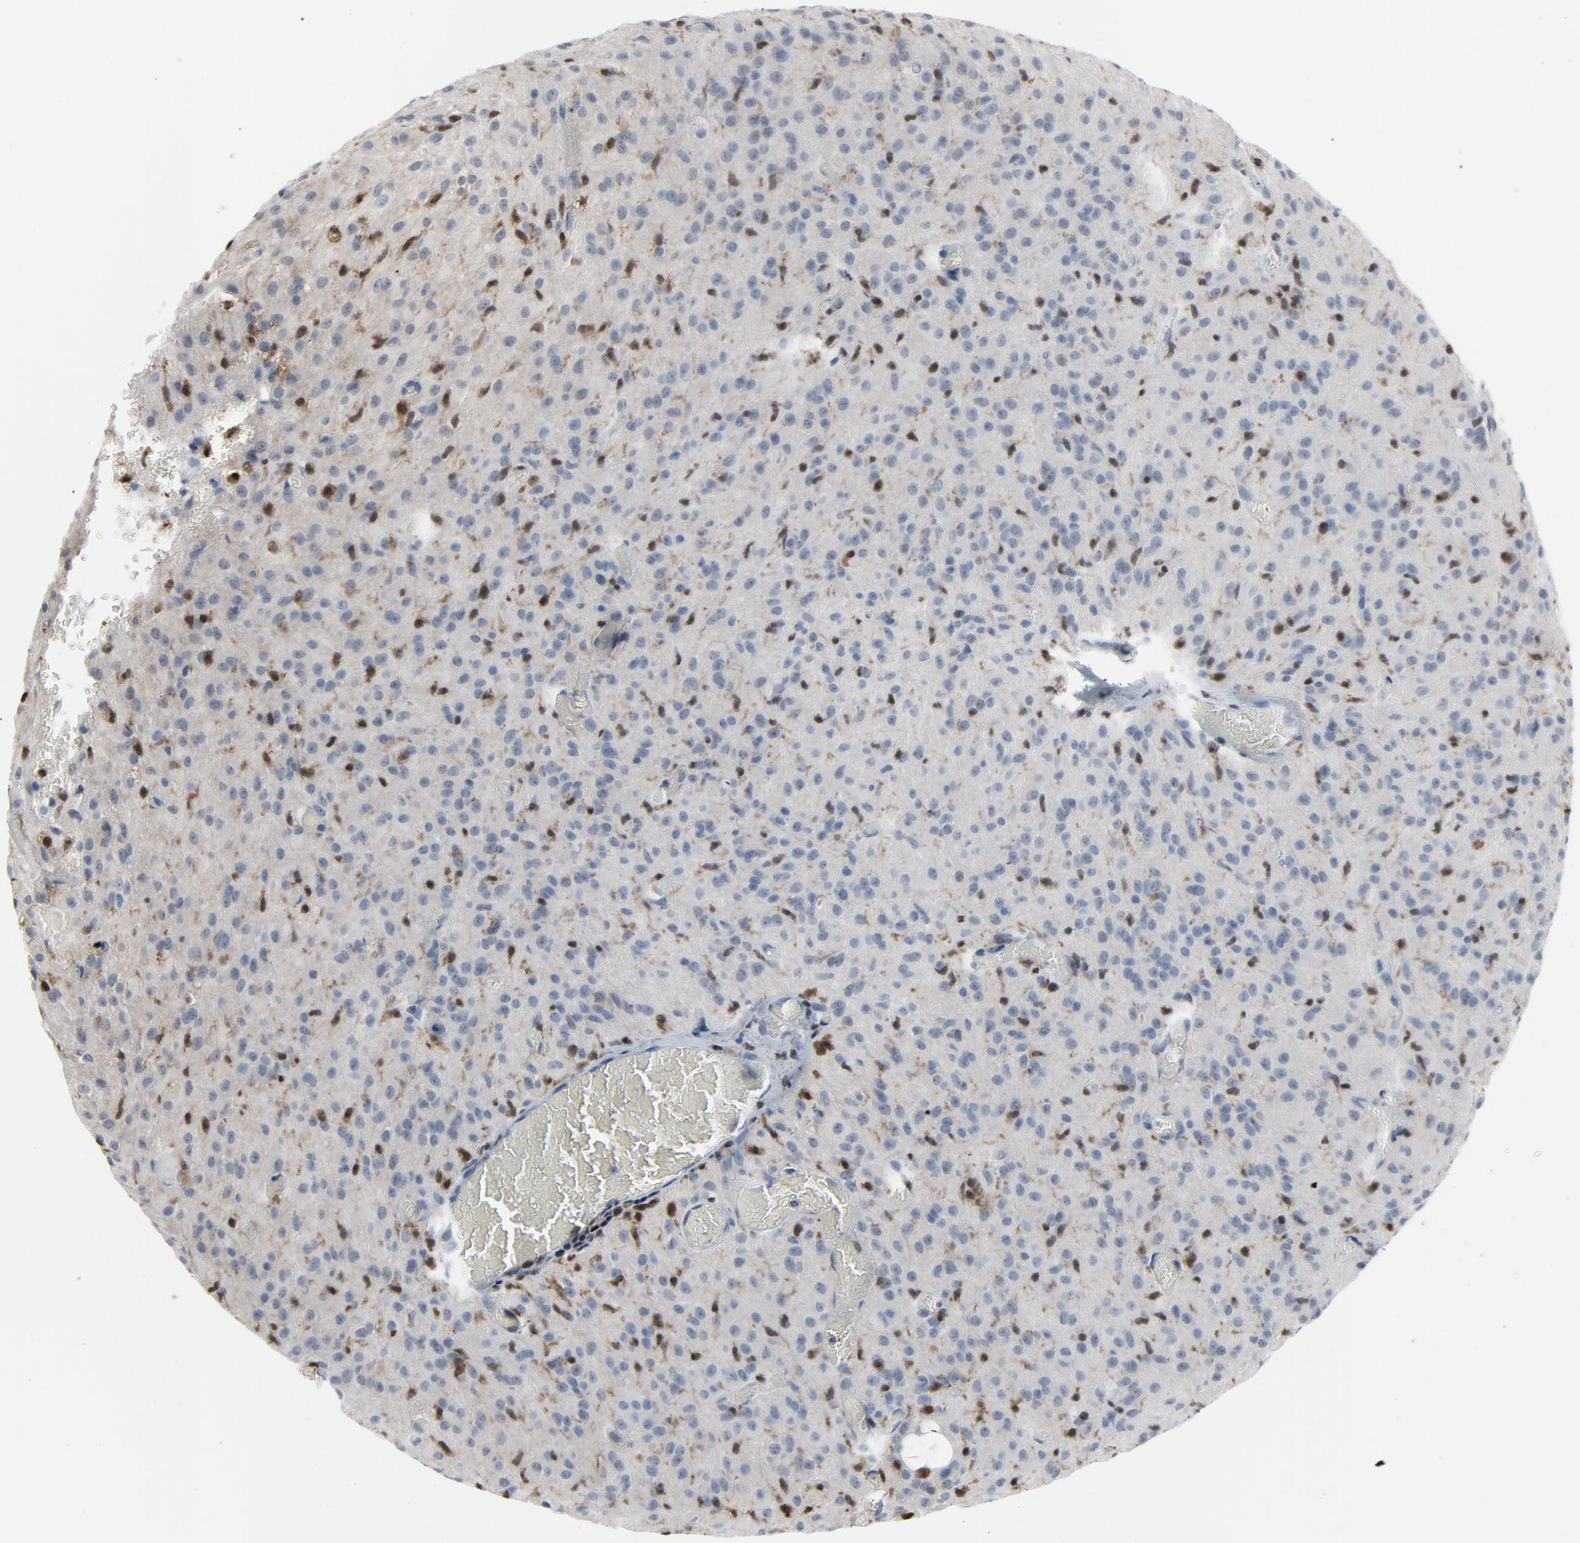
{"staining": {"intensity": "moderate", "quantity": "<25%", "location": "cytoplasmic/membranous"}, "tissue": "glioma", "cell_type": "Tumor cells", "image_type": "cancer", "snomed": [{"axis": "morphology", "description": "Glioma, malignant, High grade"}, {"axis": "topography", "description": "Brain"}], "caption": "Glioma stained with a brown dye reveals moderate cytoplasmic/membranous positive positivity in approximately <25% of tumor cells.", "gene": "STAT5A", "patient": {"sex": "female", "age": 59}}